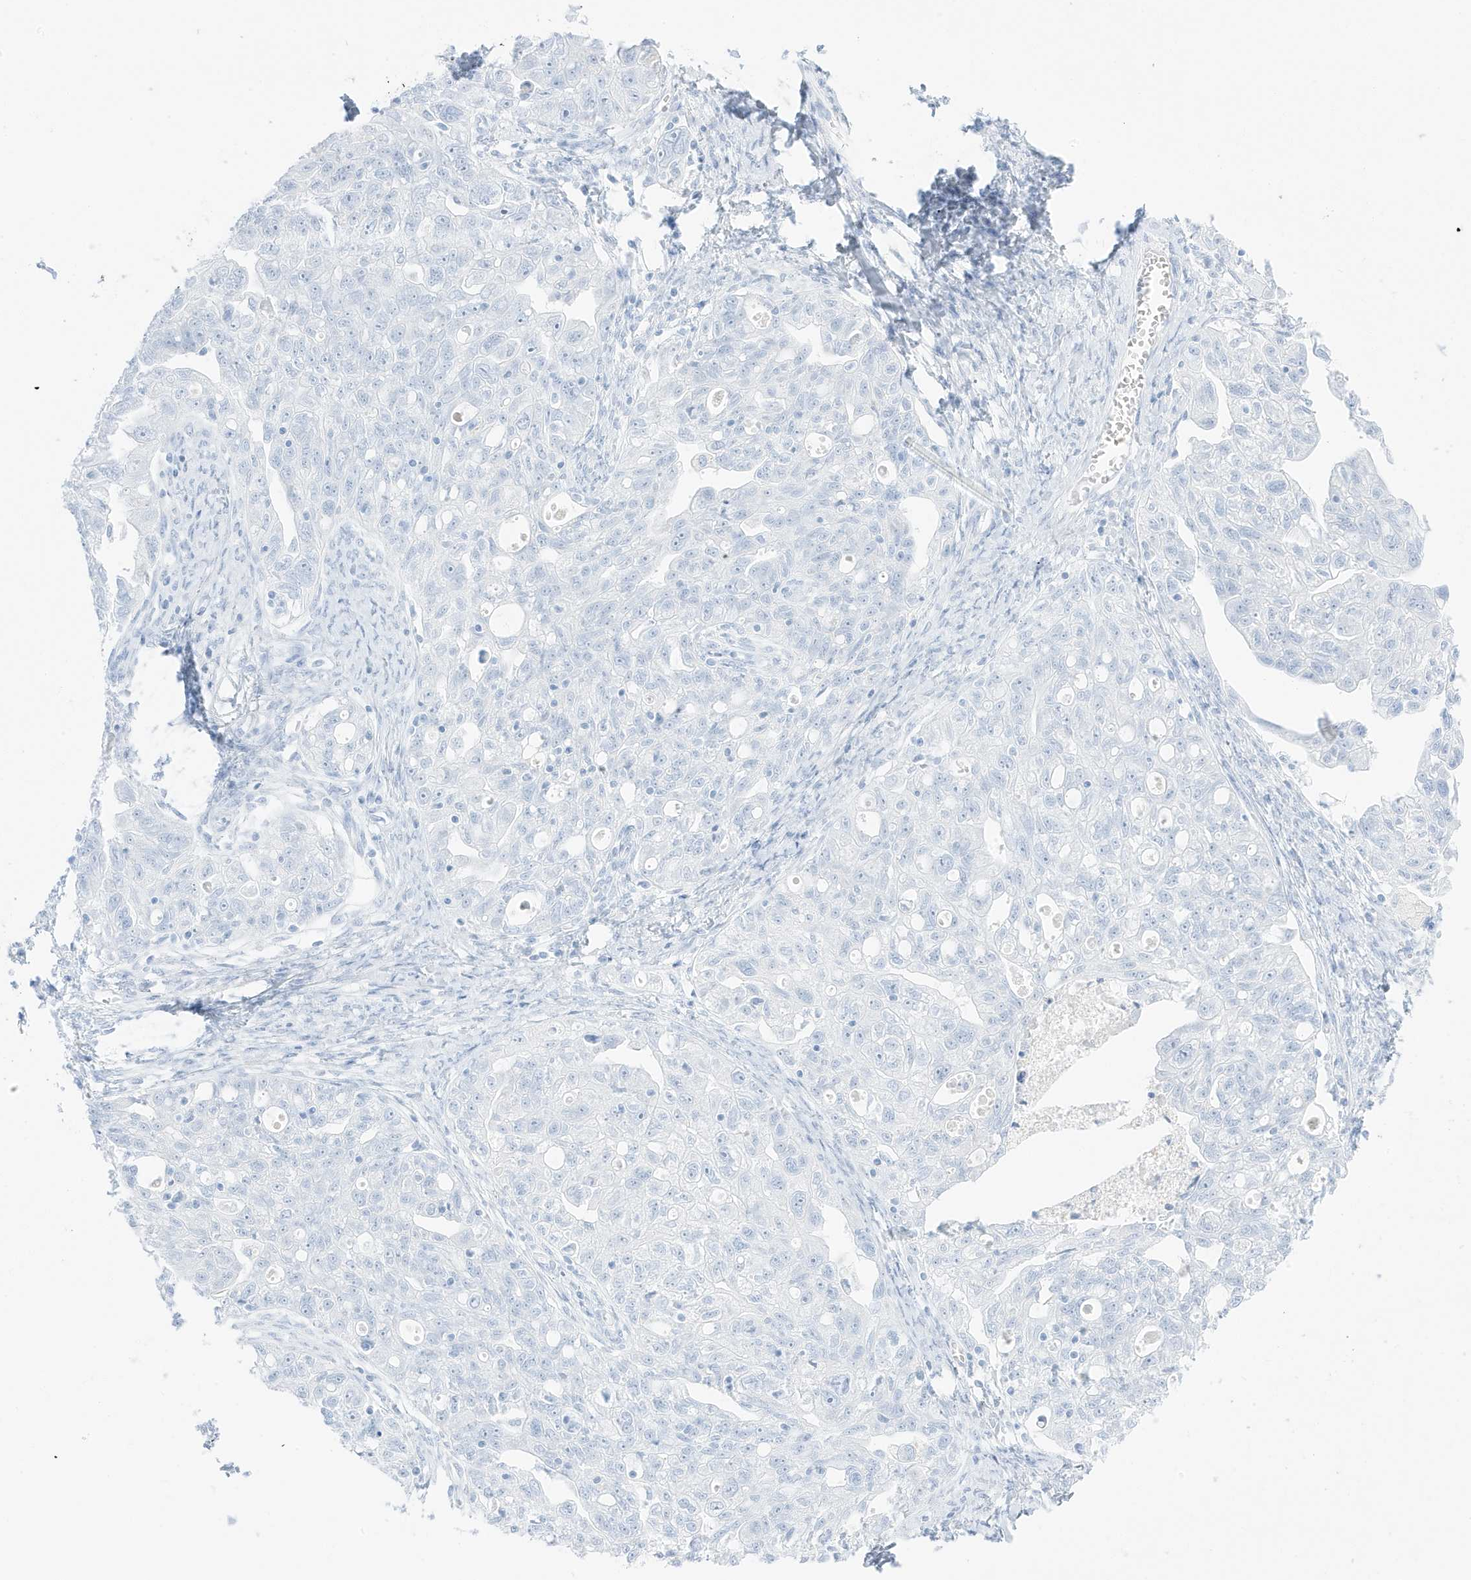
{"staining": {"intensity": "negative", "quantity": "none", "location": "none"}, "tissue": "ovarian cancer", "cell_type": "Tumor cells", "image_type": "cancer", "snomed": [{"axis": "morphology", "description": "Carcinoma, NOS"}, {"axis": "morphology", "description": "Cystadenocarcinoma, serous, NOS"}, {"axis": "topography", "description": "Ovary"}], "caption": "Human ovarian cancer (carcinoma) stained for a protein using IHC displays no staining in tumor cells.", "gene": "SLC22A13", "patient": {"sex": "female", "age": 69}}